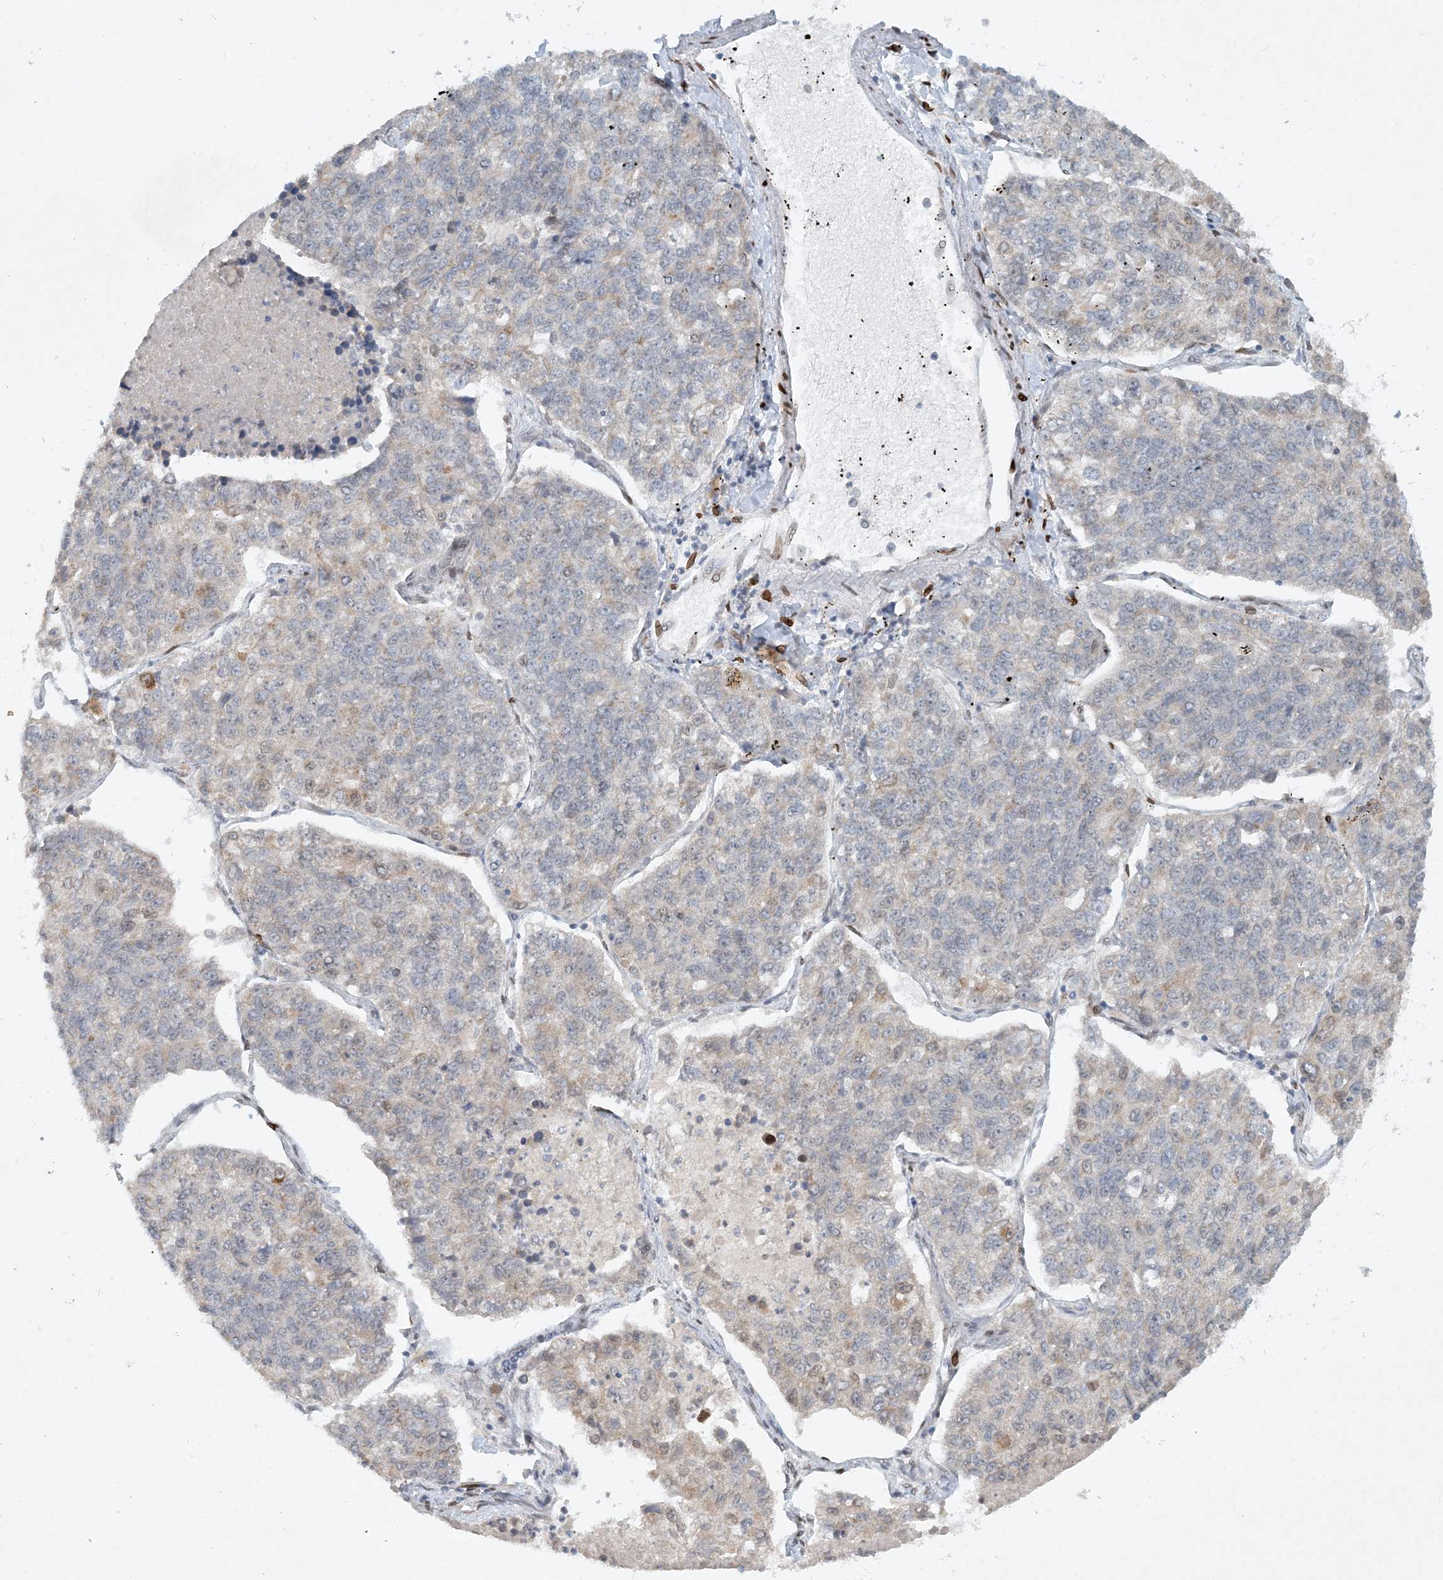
{"staining": {"intensity": "weak", "quantity": "<25%", "location": "cytoplasmic/membranous"}, "tissue": "lung cancer", "cell_type": "Tumor cells", "image_type": "cancer", "snomed": [{"axis": "morphology", "description": "Adenocarcinoma, NOS"}, {"axis": "topography", "description": "Lung"}], "caption": "Tumor cells show no significant expression in lung cancer. (DAB (3,3'-diaminobenzidine) IHC visualized using brightfield microscopy, high magnification).", "gene": "SLC35A2", "patient": {"sex": "male", "age": 49}}